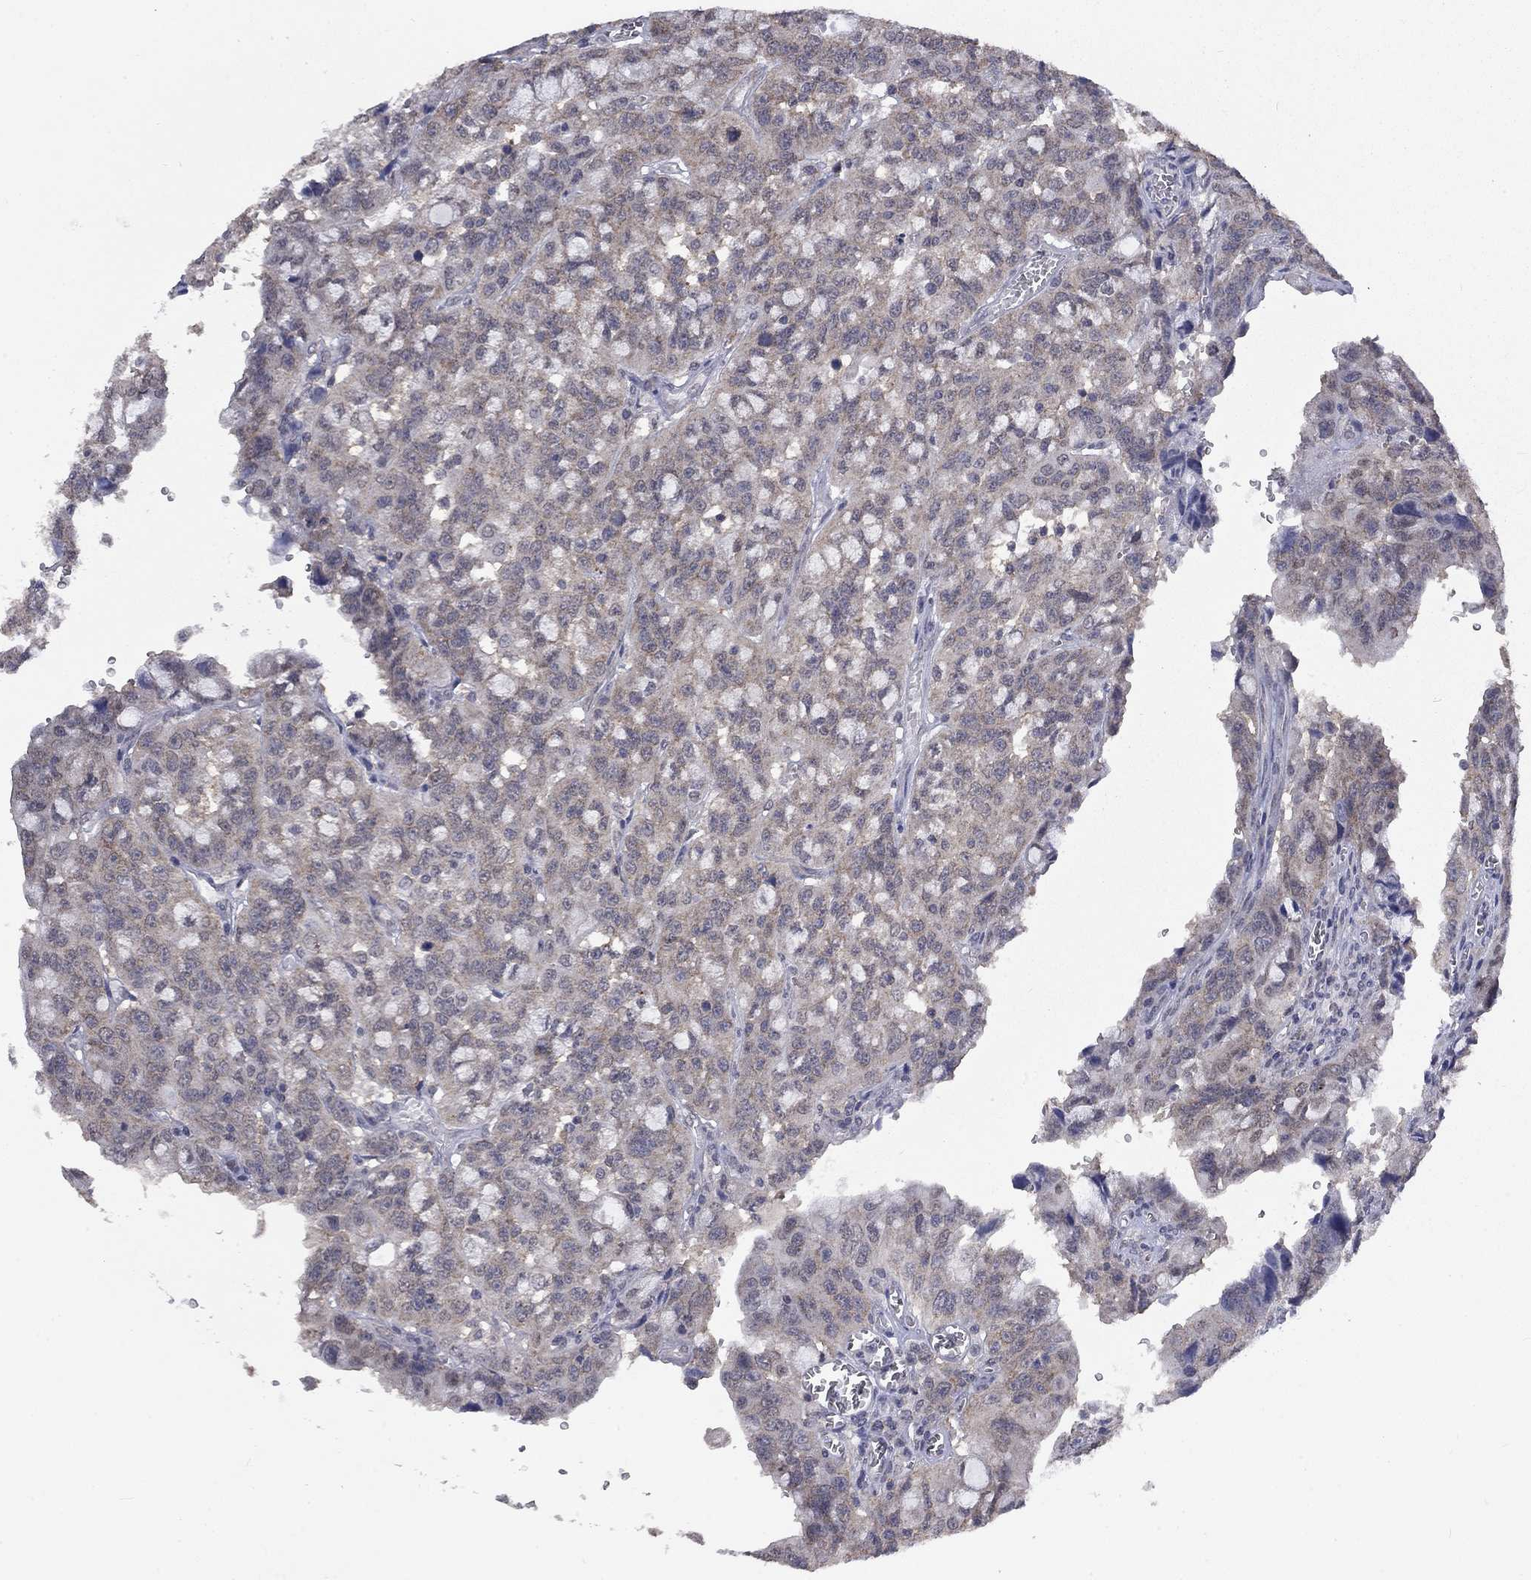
{"staining": {"intensity": "negative", "quantity": "none", "location": "none"}, "tissue": "urothelial cancer", "cell_type": "Tumor cells", "image_type": "cancer", "snomed": [{"axis": "morphology", "description": "Urothelial carcinoma, NOS"}, {"axis": "morphology", "description": "Urothelial carcinoma, High grade"}, {"axis": "topography", "description": "Urinary bladder"}], "caption": "Urothelial cancer was stained to show a protein in brown. There is no significant staining in tumor cells. The staining is performed using DAB (3,3'-diaminobenzidine) brown chromogen with nuclei counter-stained in using hematoxylin.", "gene": "SPATA33", "patient": {"sex": "female", "age": 73}}